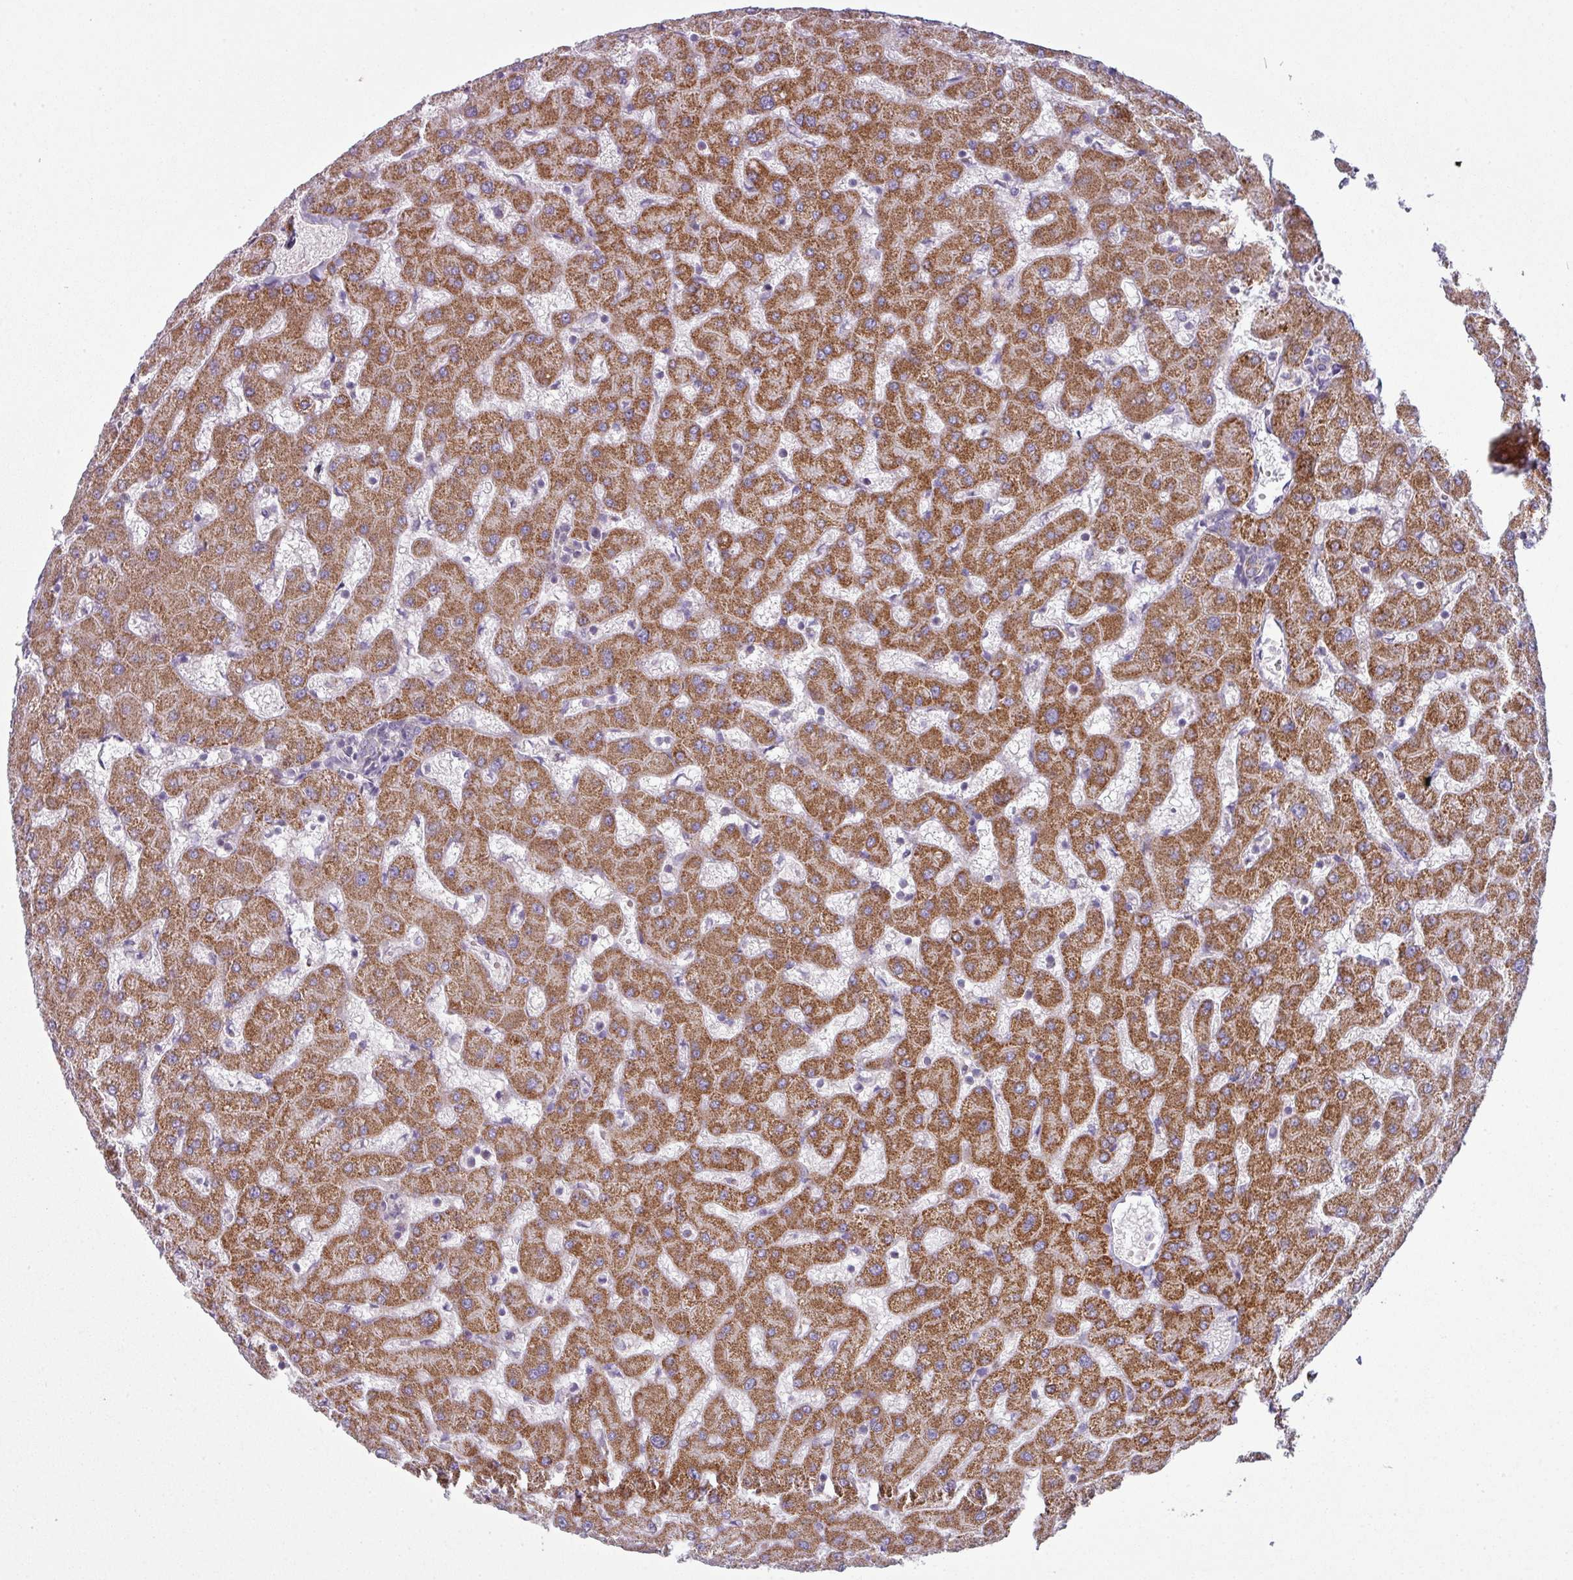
{"staining": {"intensity": "negative", "quantity": "none", "location": "none"}, "tissue": "liver", "cell_type": "Cholangiocytes", "image_type": "normal", "snomed": [{"axis": "morphology", "description": "Normal tissue, NOS"}, {"axis": "topography", "description": "Liver"}], "caption": "This is a histopathology image of IHC staining of normal liver, which shows no expression in cholangiocytes. (DAB IHC with hematoxylin counter stain).", "gene": "ZNF615", "patient": {"sex": "female", "age": 63}}